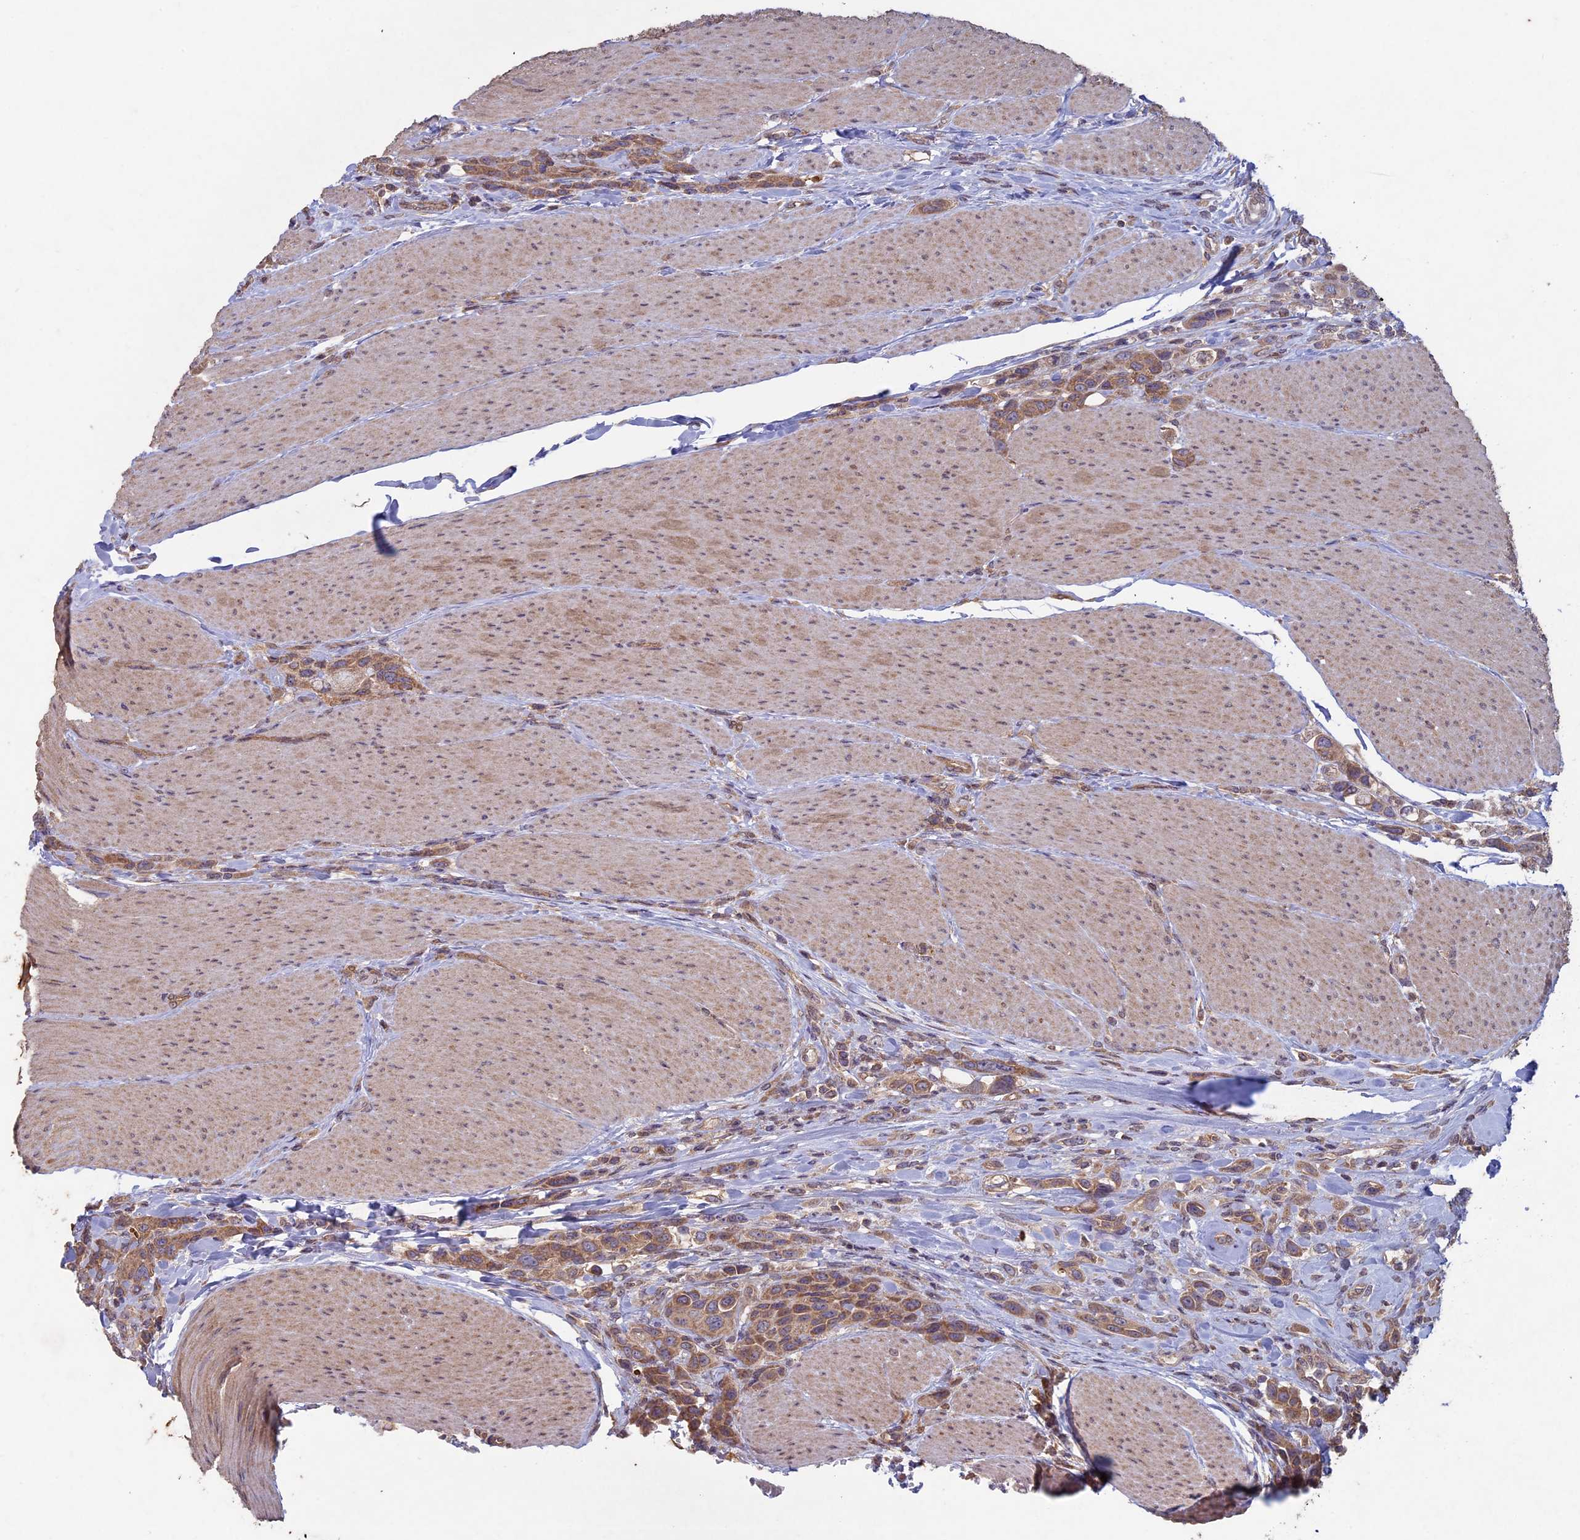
{"staining": {"intensity": "moderate", "quantity": ">75%", "location": "cytoplasmic/membranous"}, "tissue": "urothelial cancer", "cell_type": "Tumor cells", "image_type": "cancer", "snomed": [{"axis": "morphology", "description": "Urothelial carcinoma, High grade"}, {"axis": "topography", "description": "Urinary bladder"}], "caption": "Brown immunohistochemical staining in high-grade urothelial carcinoma exhibits moderate cytoplasmic/membranous positivity in approximately >75% of tumor cells.", "gene": "RCCD1", "patient": {"sex": "male", "age": 50}}